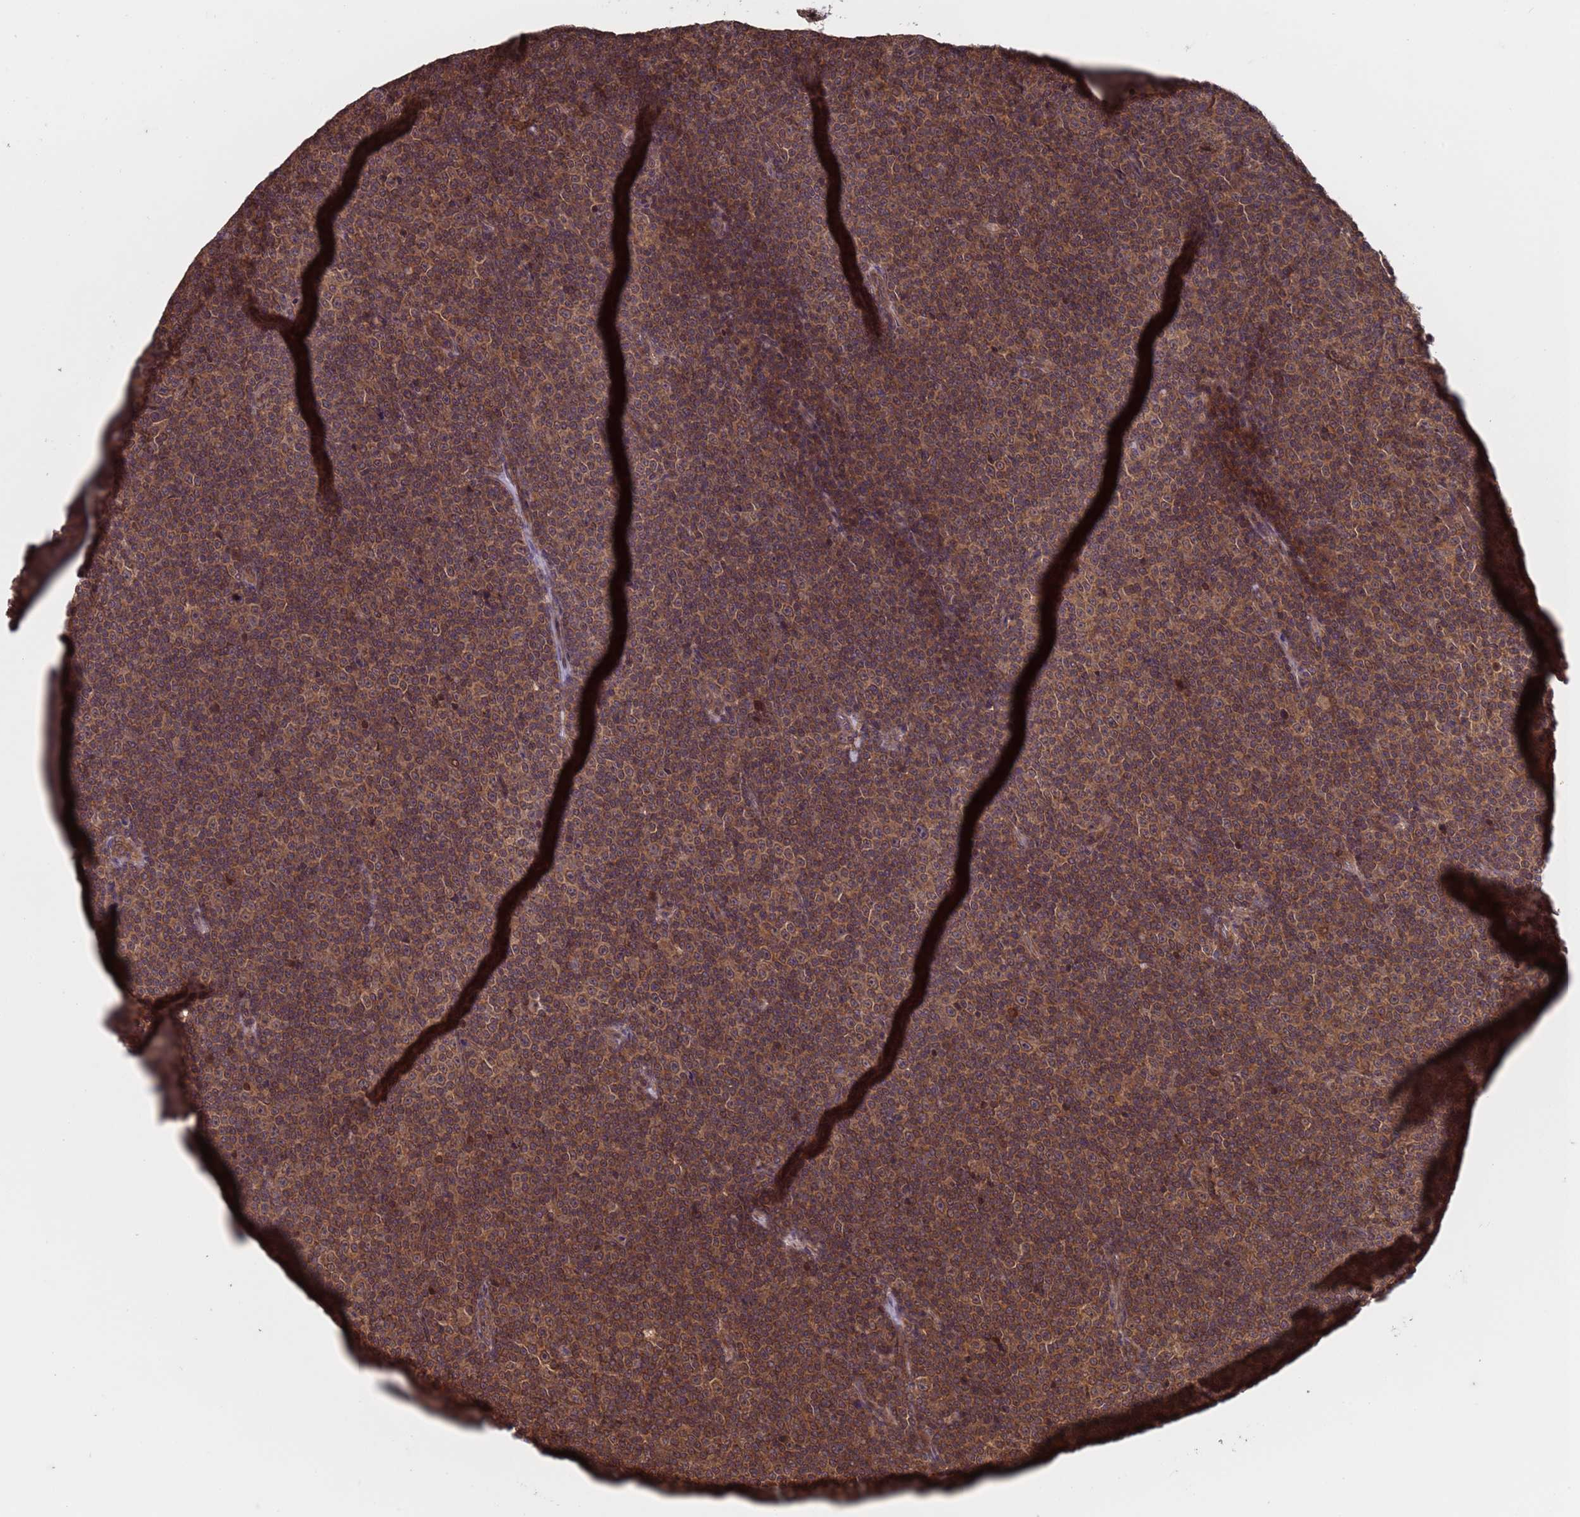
{"staining": {"intensity": "moderate", "quantity": ">75%", "location": "cytoplasmic/membranous"}, "tissue": "lymphoma", "cell_type": "Tumor cells", "image_type": "cancer", "snomed": [{"axis": "morphology", "description": "Malignant lymphoma, non-Hodgkin's type, Low grade"}, {"axis": "topography", "description": "Lymph node"}], "caption": "Lymphoma tissue exhibits moderate cytoplasmic/membranous staining in about >75% of tumor cells, visualized by immunohistochemistry. (Brightfield microscopy of DAB IHC at high magnification).", "gene": "ERI1", "patient": {"sex": "female", "age": 67}}